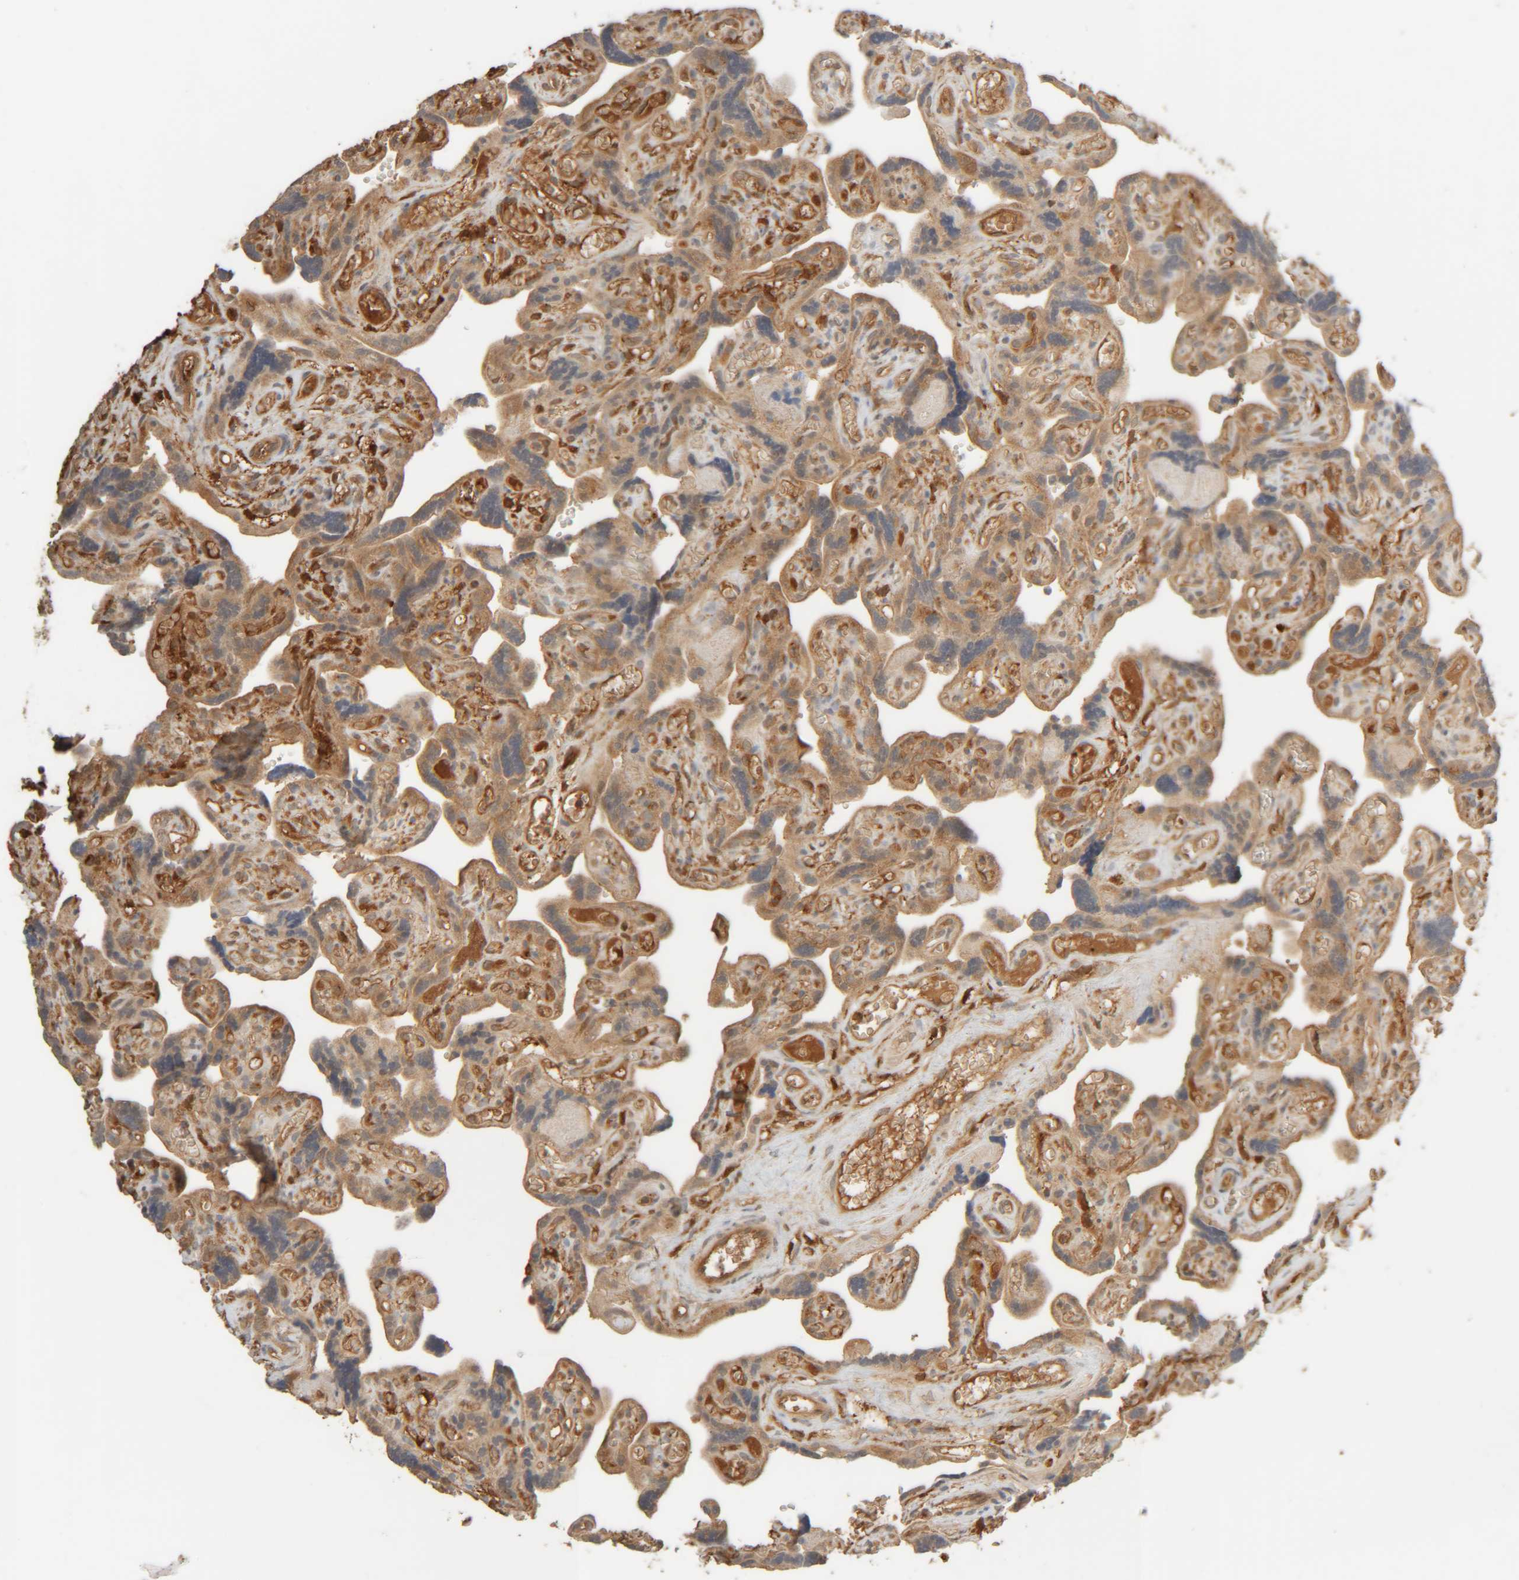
{"staining": {"intensity": "moderate", "quantity": ">75%", "location": "cytoplasmic/membranous"}, "tissue": "placenta", "cell_type": "Decidual cells", "image_type": "normal", "snomed": [{"axis": "morphology", "description": "Normal tissue, NOS"}, {"axis": "topography", "description": "Placenta"}], "caption": "A brown stain shows moderate cytoplasmic/membranous positivity of a protein in decidual cells of unremarkable human placenta.", "gene": "TMEM192", "patient": {"sex": "female", "age": 30}}